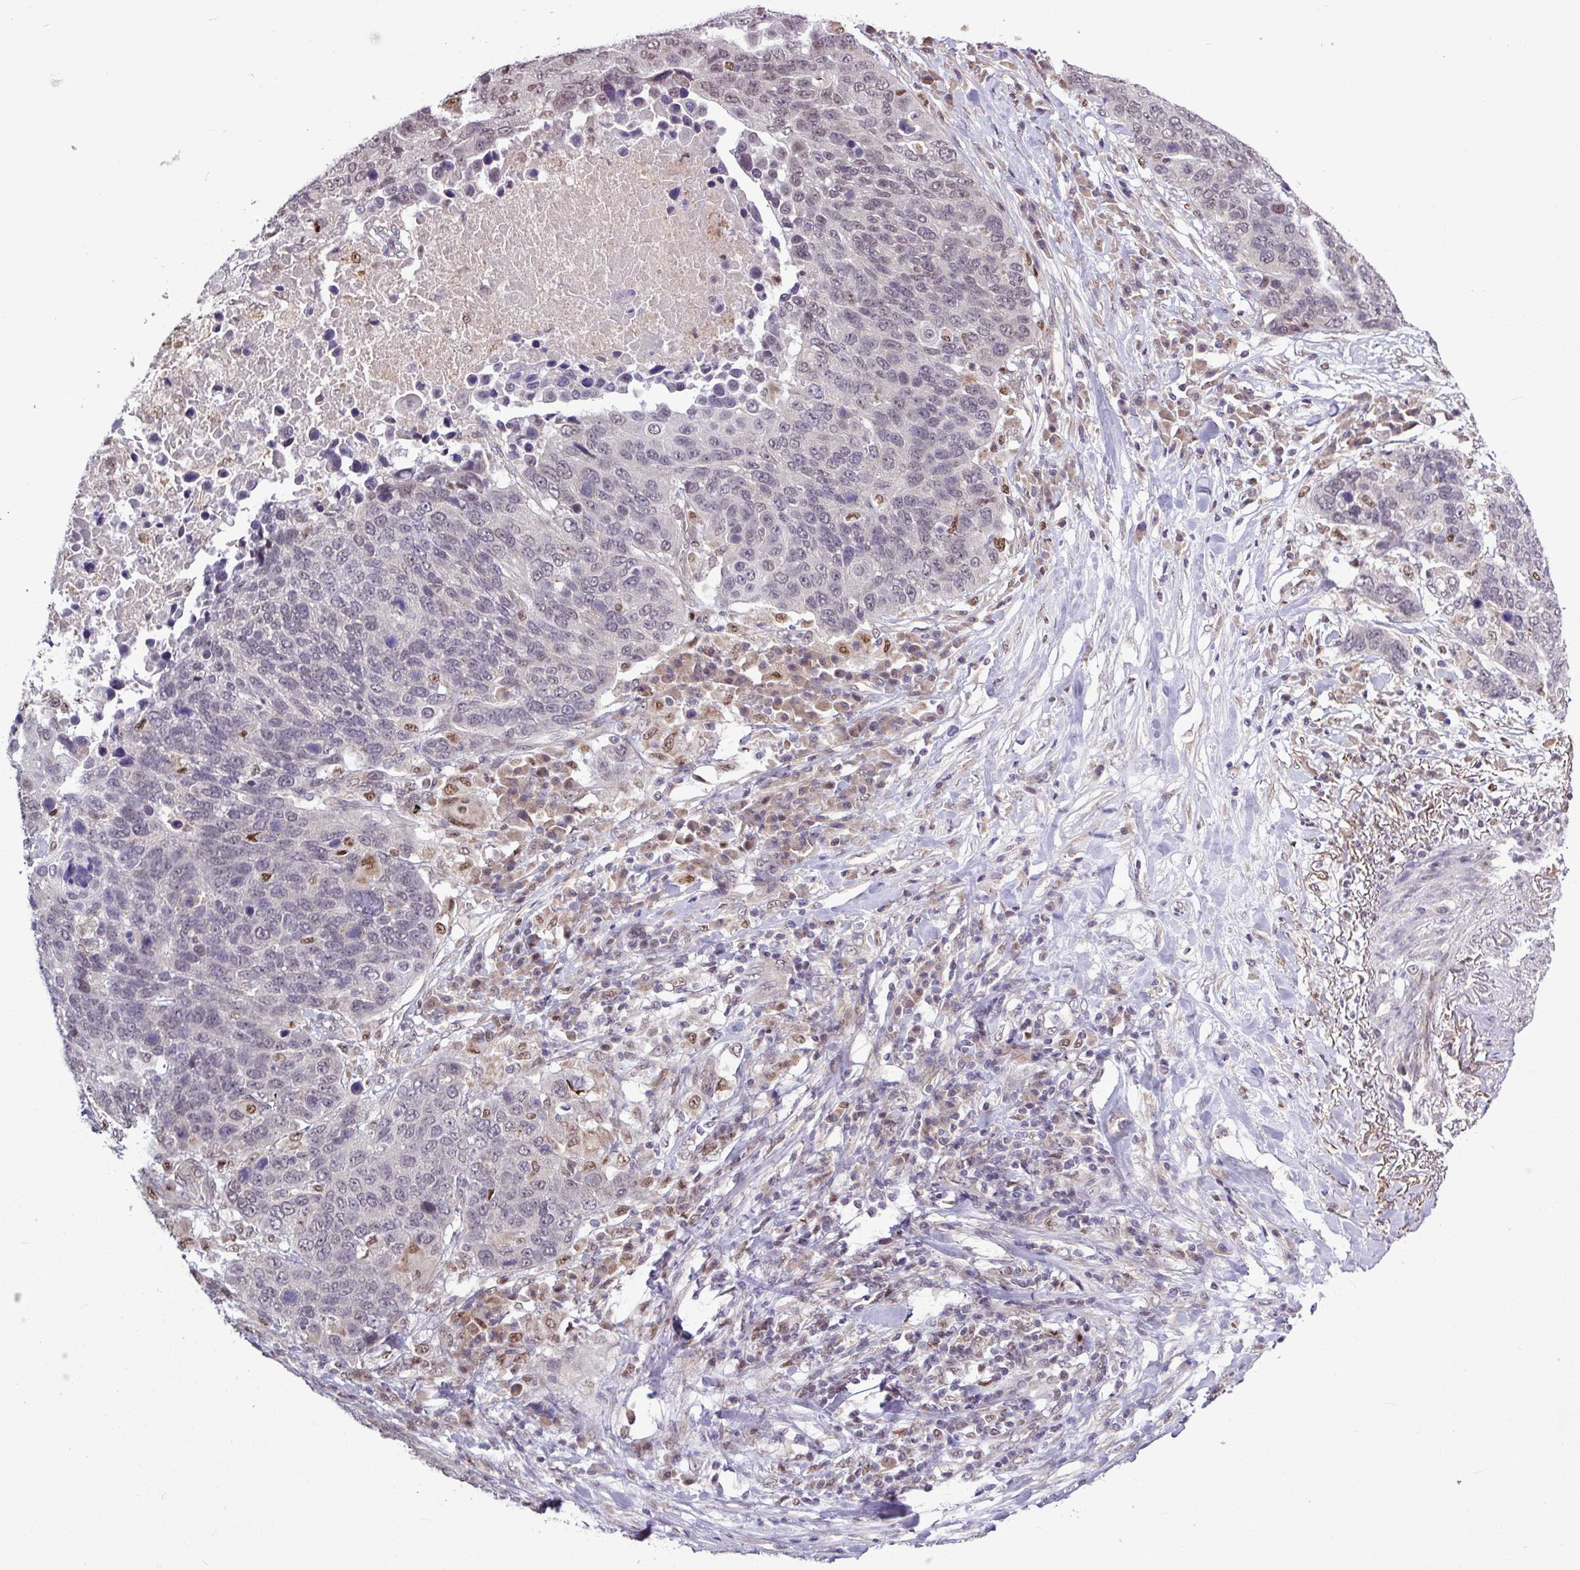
{"staining": {"intensity": "negative", "quantity": "none", "location": "none"}, "tissue": "lung cancer", "cell_type": "Tumor cells", "image_type": "cancer", "snomed": [{"axis": "morphology", "description": "Normal tissue, NOS"}, {"axis": "morphology", "description": "Squamous cell carcinoma, NOS"}, {"axis": "topography", "description": "Lymph node"}, {"axis": "topography", "description": "Lung"}], "caption": "Immunohistochemistry histopathology image of lung cancer (squamous cell carcinoma) stained for a protein (brown), which demonstrates no positivity in tumor cells.", "gene": "SKIC2", "patient": {"sex": "male", "age": 66}}